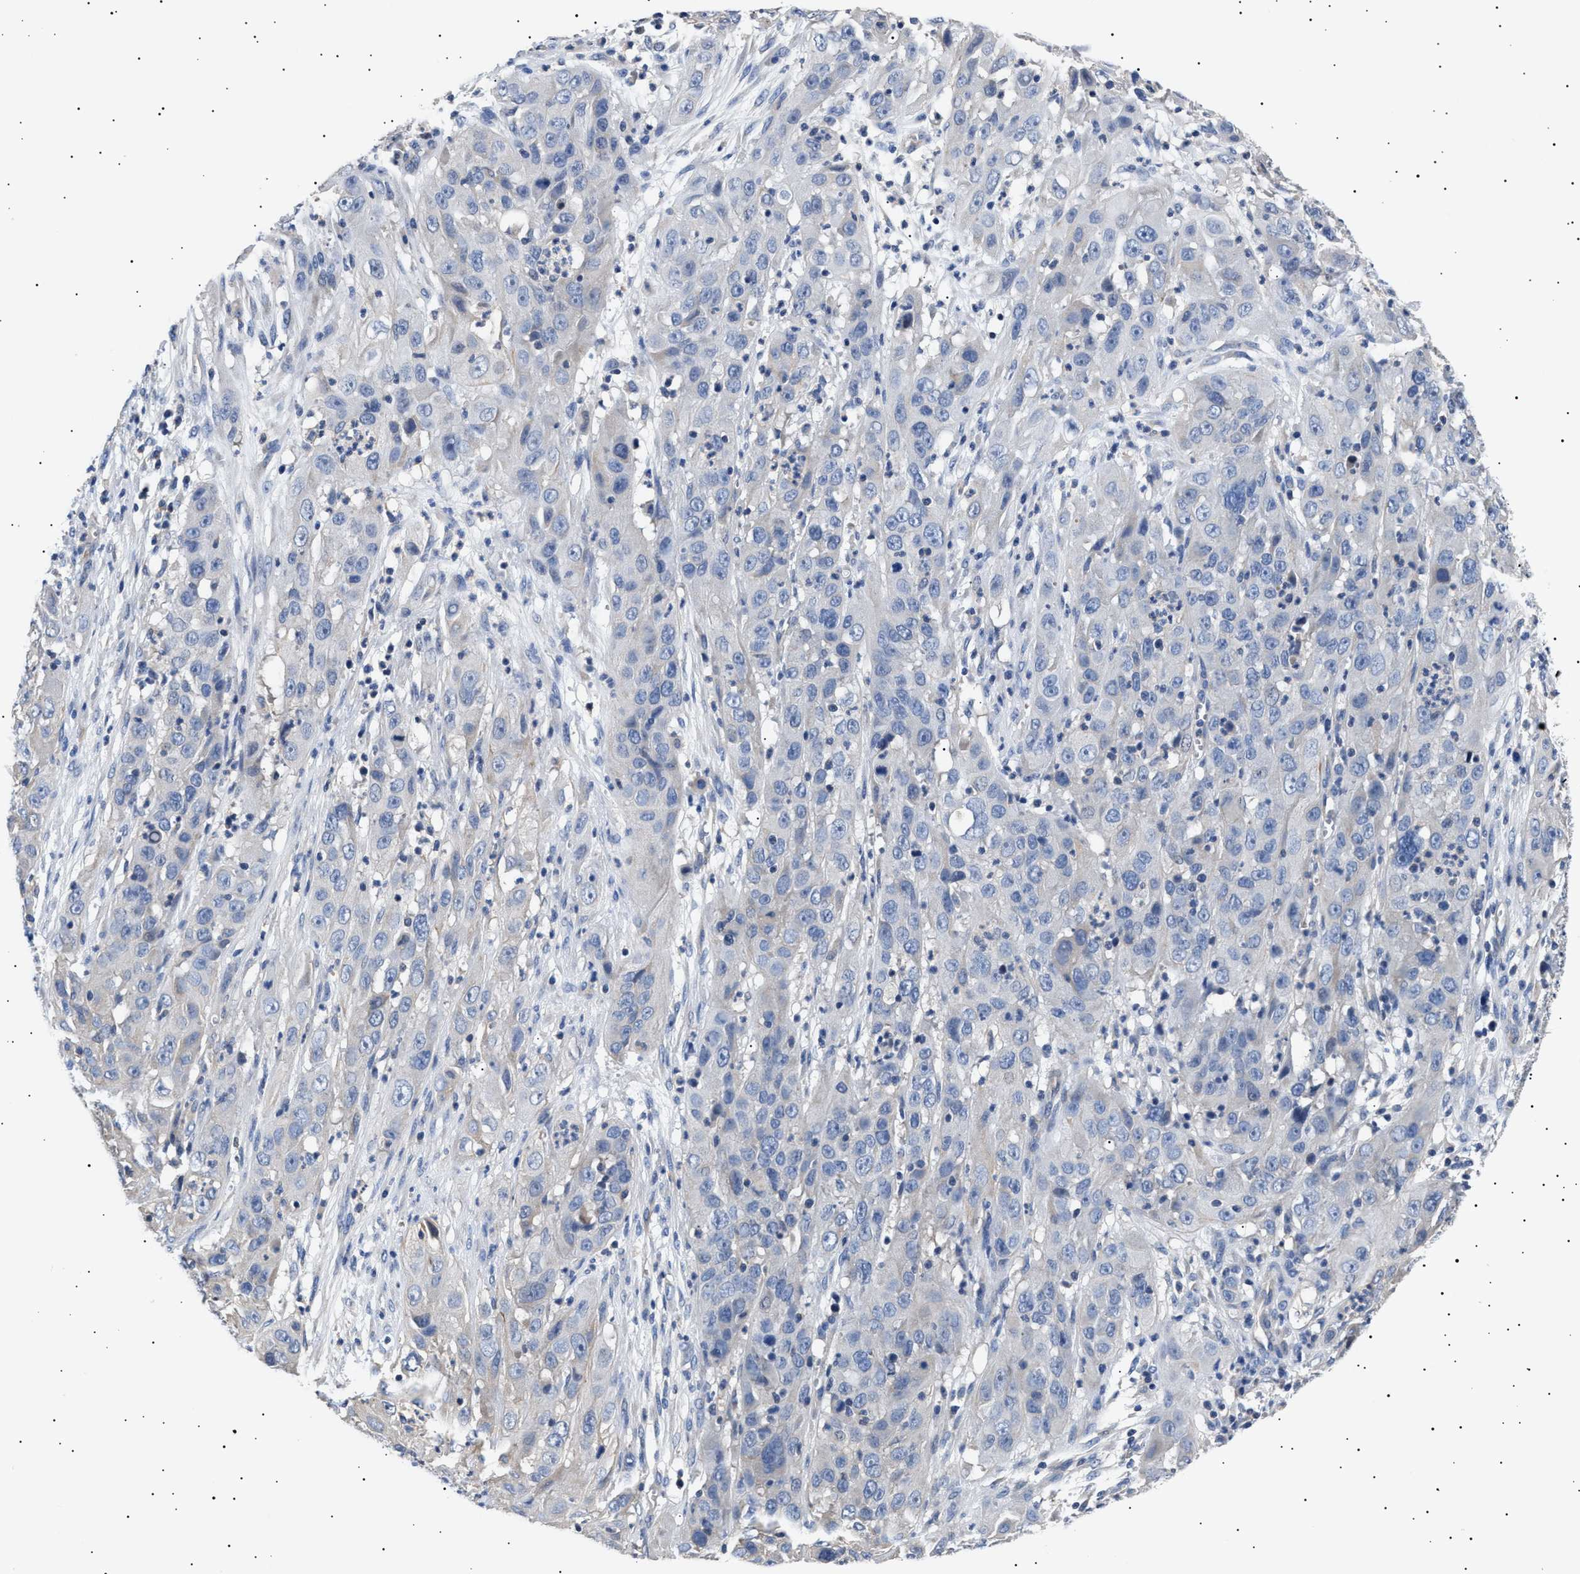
{"staining": {"intensity": "negative", "quantity": "none", "location": "none"}, "tissue": "cervical cancer", "cell_type": "Tumor cells", "image_type": "cancer", "snomed": [{"axis": "morphology", "description": "Squamous cell carcinoma, NOS"}, {"axis": "topography", "description": "Cervix"}], "caption": "High magnification brightfield microscopy of cervical cancer stained with DAB (3,3'-diaminobenzidine) (brown) and counterstained with hematoxylin (blue): tumor cells show no significant expression.", "gene": "HEMGN", "patient": {"sex": "female", "age": 32}}